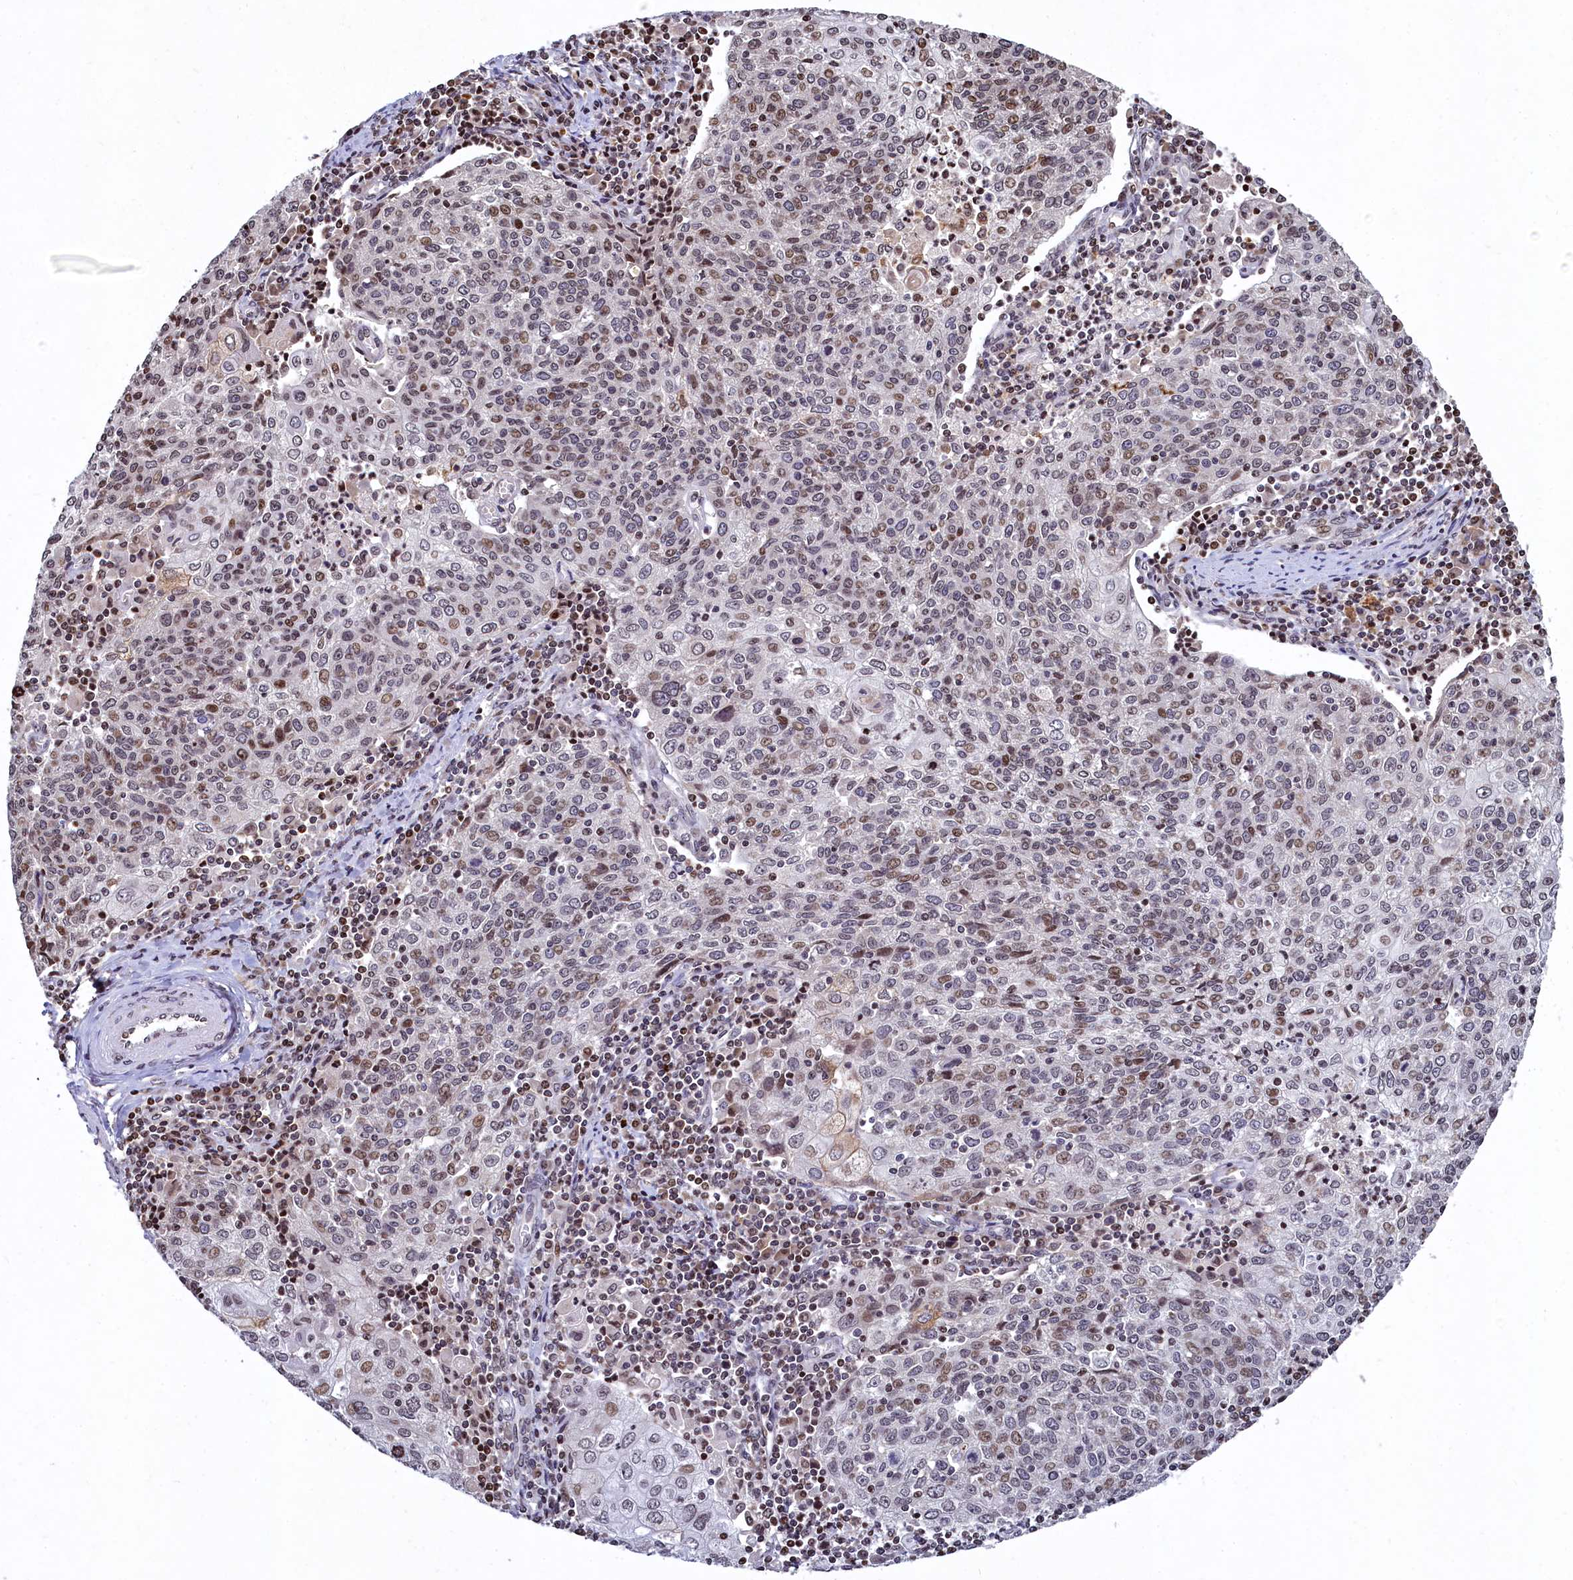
{"staining": {"intensity": "weak", "quantity": "25%-75%", "location": "nuclear"}, "tissue": "cervical cancer", "cell_type": "Tumor cells", "image_type": "cancer", "snomed": [{"axis": "morphology", "description": "Squamous cell carcinoma, NOS"}, {"axis": "topography", "description": "Cervix"}], "caption": "Immunohistochemical staining of cervical cancer (squamous cell carcinoma) reveals weak nuclear protein staining in about 25%-75% of tumor cells.", "gene": "FAM217B", "patient": {"sex": "female", "age": 48}}